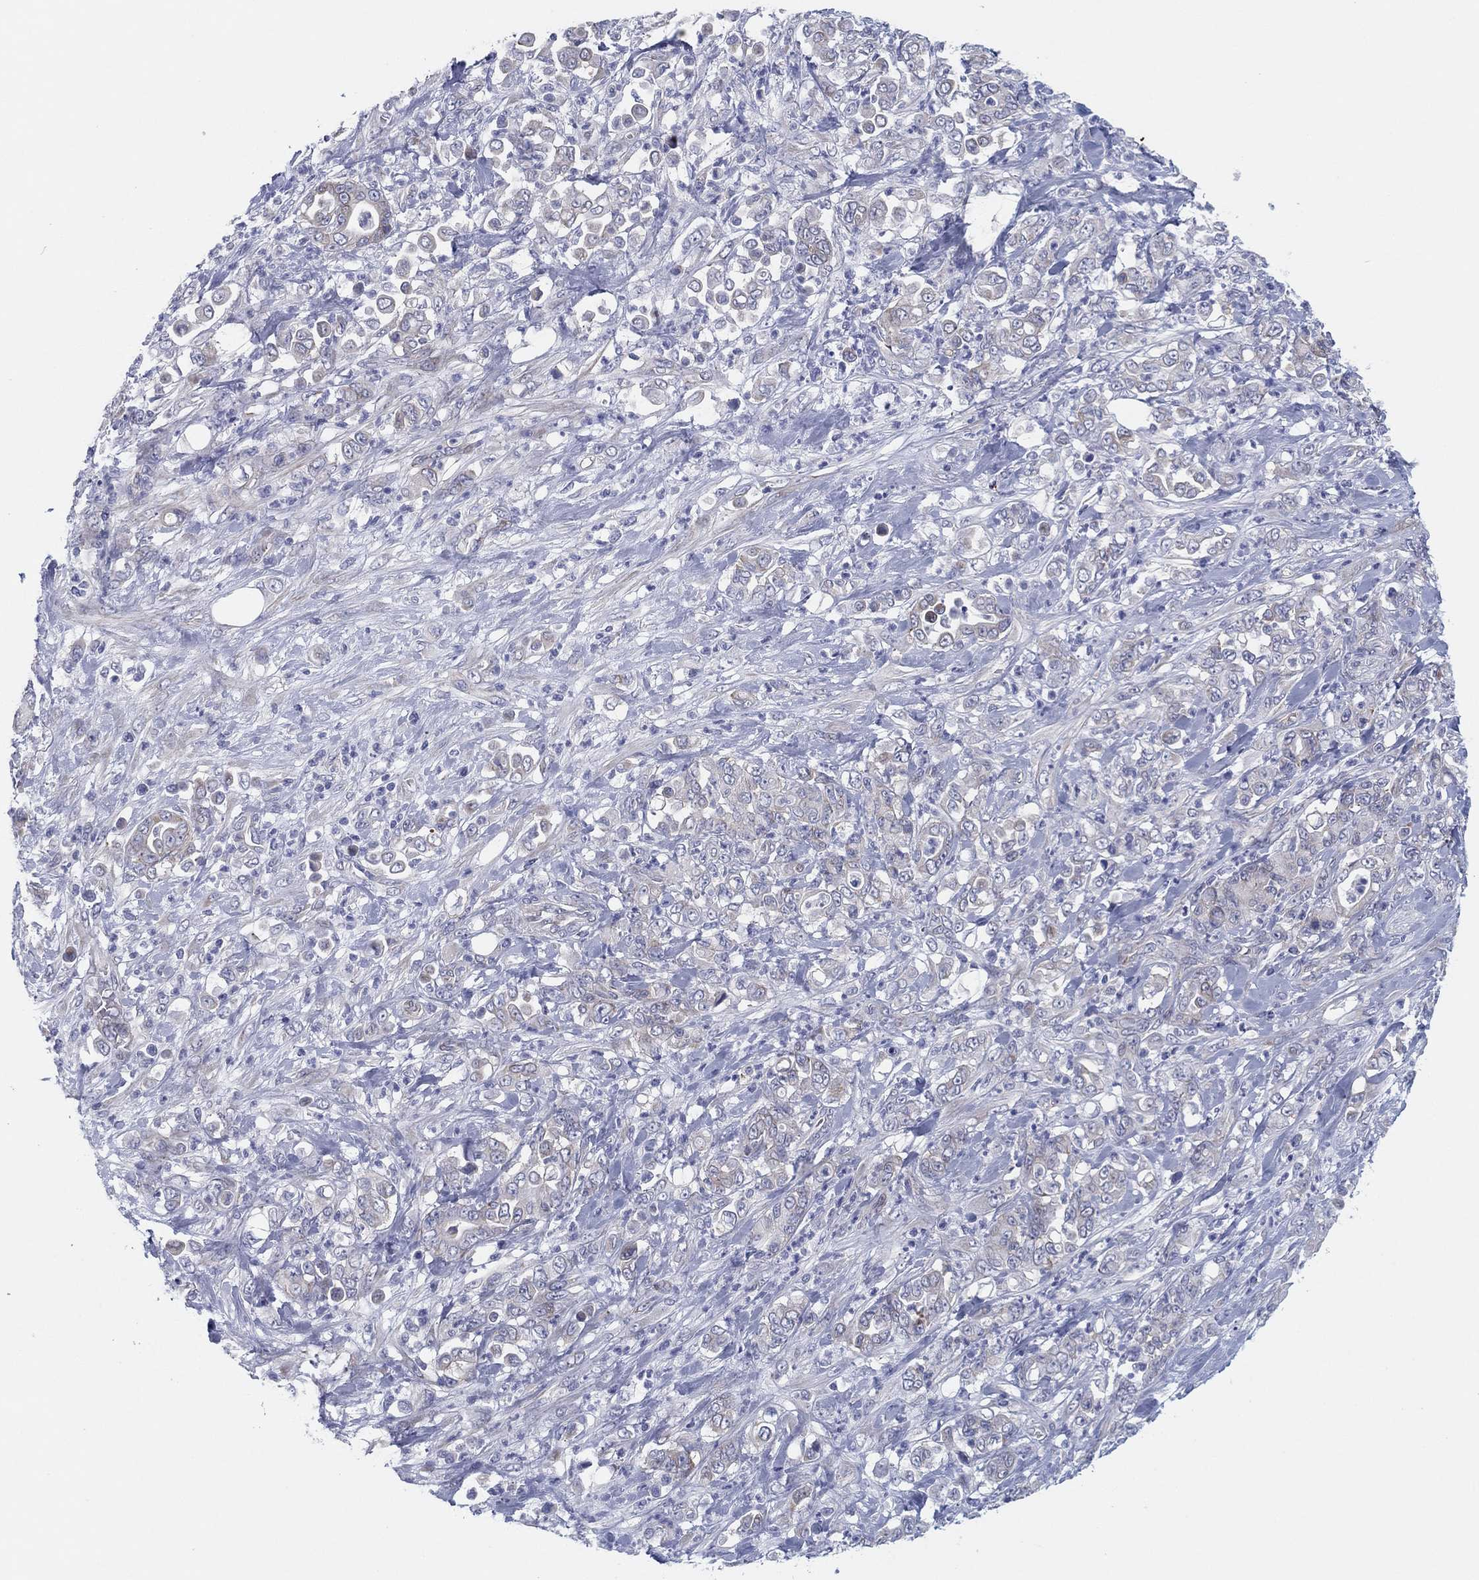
{"staining": {"intensity": "negative", "quantity": "none", "location": "none"}, "tissue": "stomach cancer", "cell_type": "Tumor cells", "image_type": "cancer", "snomed": [{"axis": "morphology", "description": "Adenocarcinoma, NOS"}, {"axis": "topography", "description": "Stomach"}], "caption": "Immunohistochemical staining of human stomach cancer displays no significant expression in tumor cells.", "gene": "HEATR4", "patient": {"sex": "female", "age": 79}}